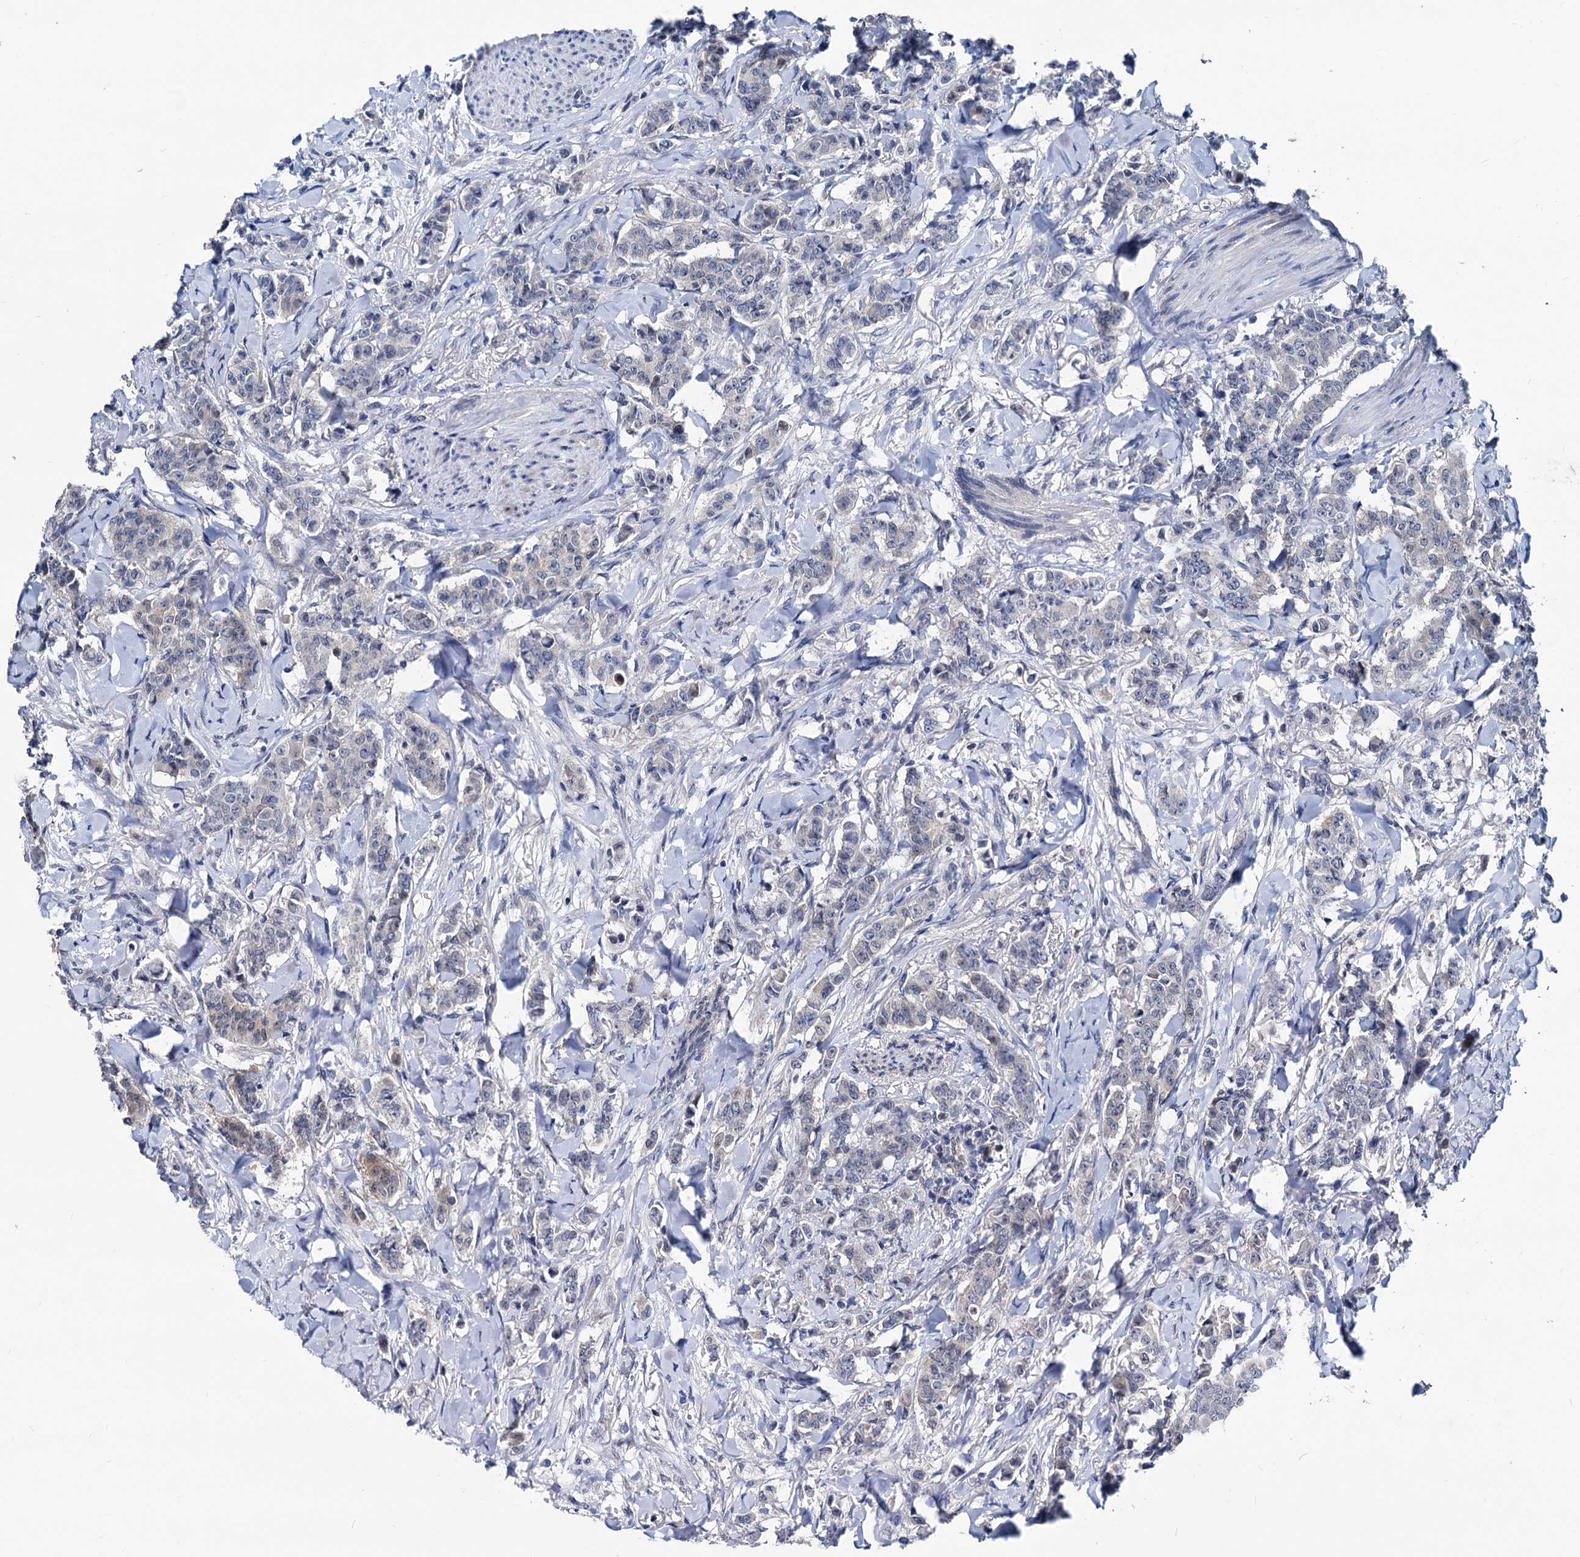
{"staining": {"intensity": "negative", "quantity": "none", "location": "none"}, "tissue": "breast cancer", "cell_type": "Tumor cells", "image_type": "cancer", "snomed": [{"axis": "morphology", "description": "Duct carcinoma"}, {"axis": "topography", "description": "Breast"}], "caption": "A photomicrograph of breast invasive ductal carcinoma stained for a protein demonstrates no brown staining in tumor cells.", "gene": "GLO1", "patient": {"sex": "female", "age": 40}}